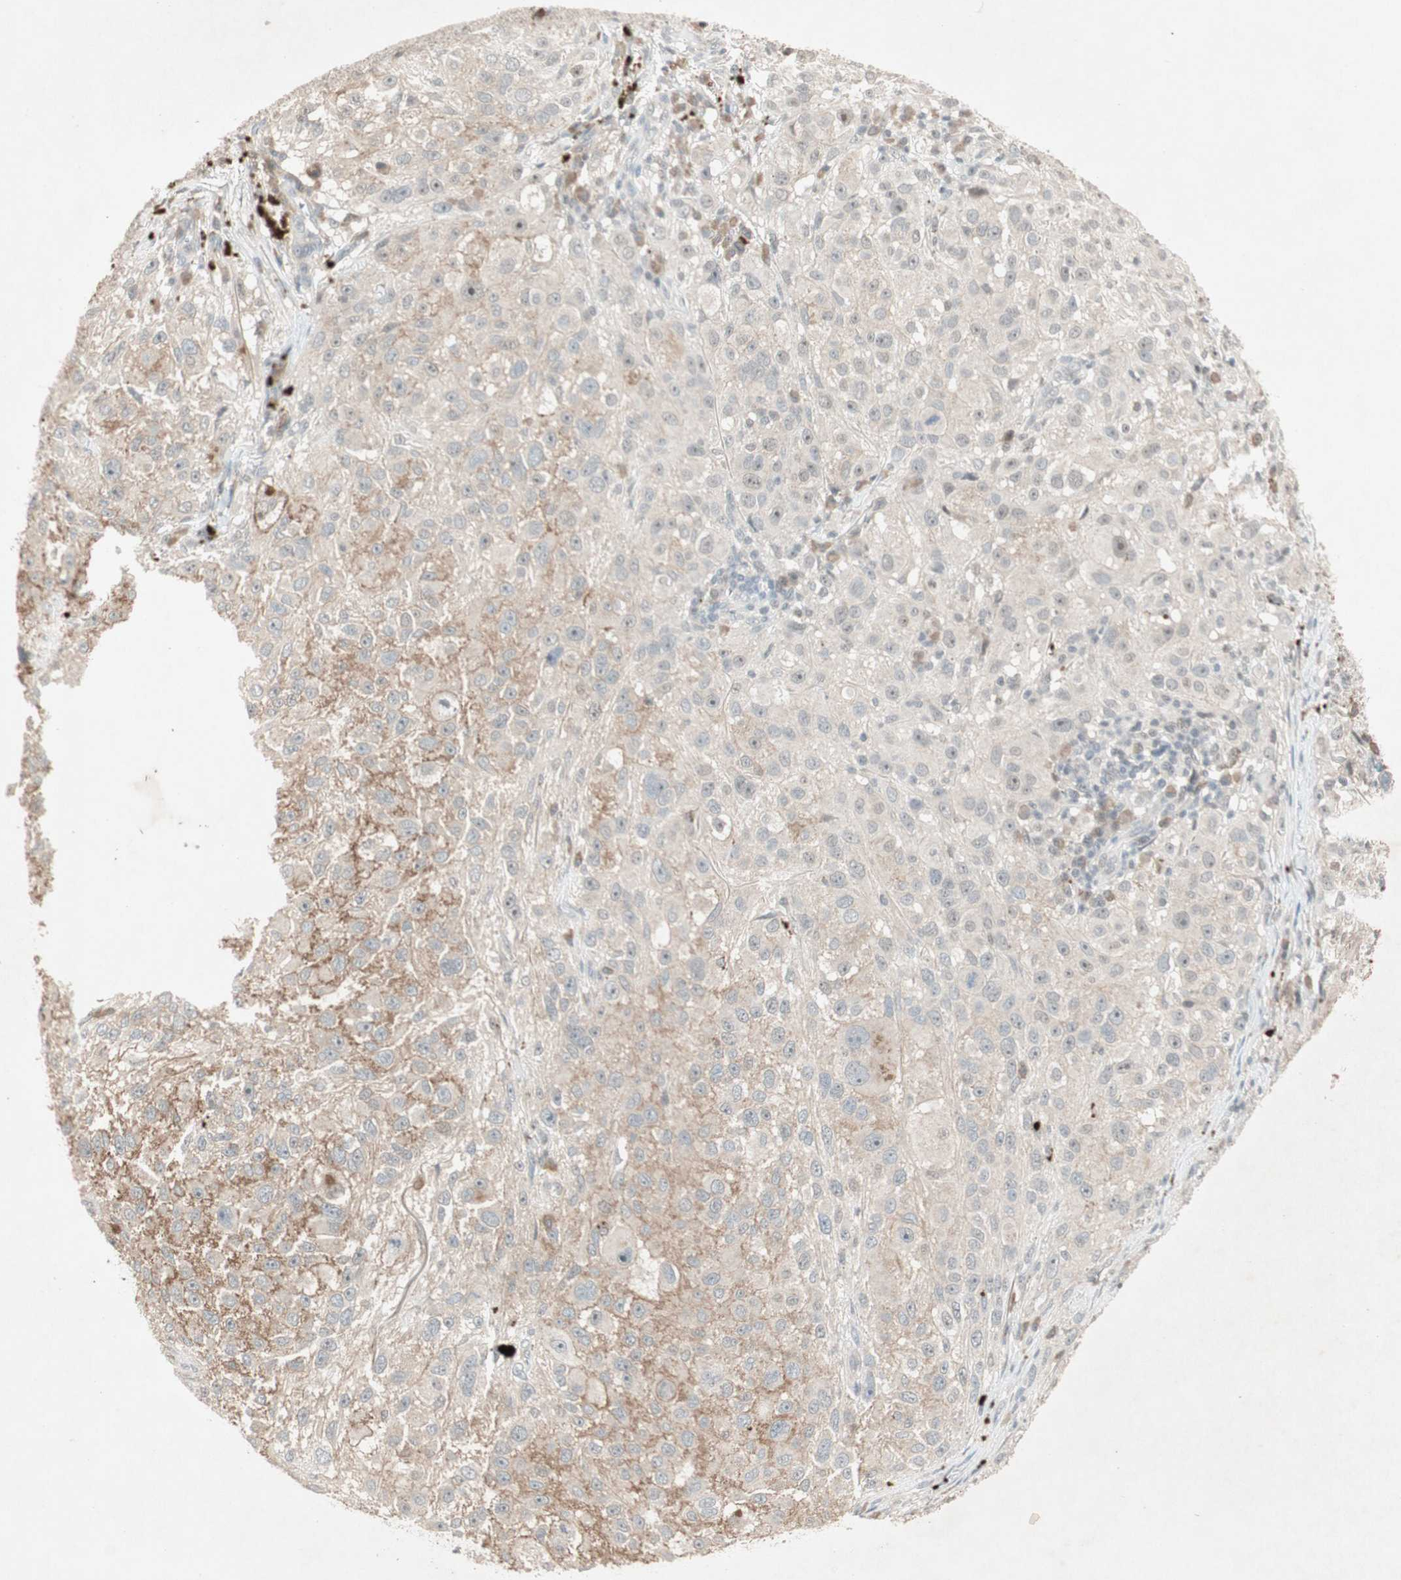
{"staining": {"intensity": "negative", "quantity": "none", "location": "none"}, "tissue": "melanoma", "cell_type": "Tumor cells", "image_type": "cancer", "snomed": [{"axis": "morphology", "description": "Necrosis, NOS"}, {"axis": "morphology", "description": "Malignant melanoma, NOS"}, {"axis": "topography", "description": "Skin"}], "caption": "An immunohistochemistry (IHC) image of melanoma is shown. There is no staining in tumor cells of melanoma.", "gene": "RNGTT", "patient": {"sex": "female", "age": 87}}